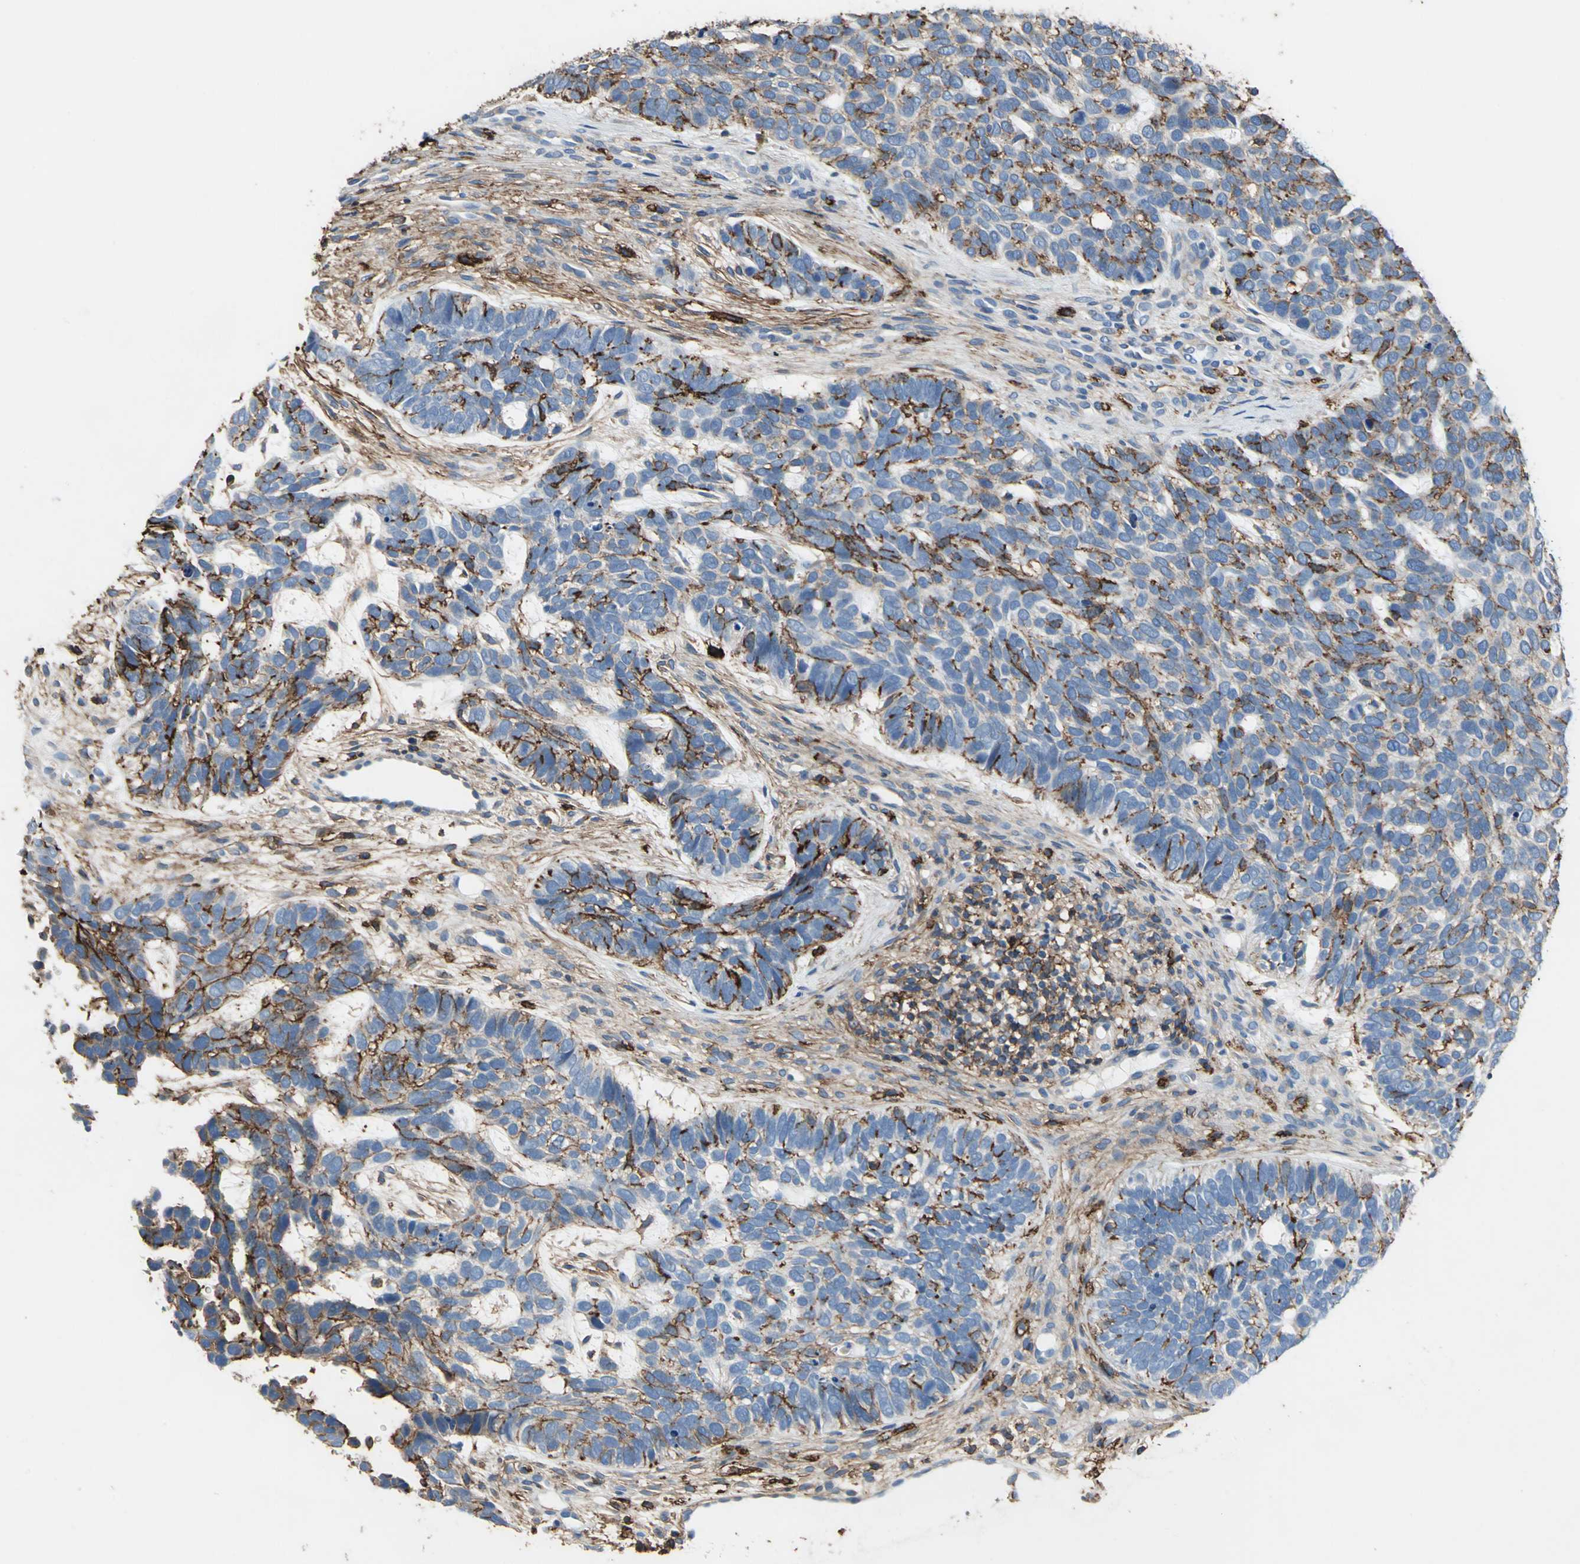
{"staining": {"intensity": "moderate", "quantity": ">75%", "location": "cytoplasmic/membranous"}, "tissue": "skin cancer", "cell_type": "Tumor cells", "image_type": "cancer", "snomed": [{"axis": "morphology", "description": "Basal cell carcinoma"}, {"axis": "topography", "description": "Skin"}], "caption": "An immunohistochemistry (IHC) photomicrograph of tumor tissue is shown. Protein staining in brown highlights moderate cytoplasmic/membranous positivity in skin basal cell carcinoma within tumor cells.", "gene": "CD44", "patient": {"sex": "male", "age": 87}}